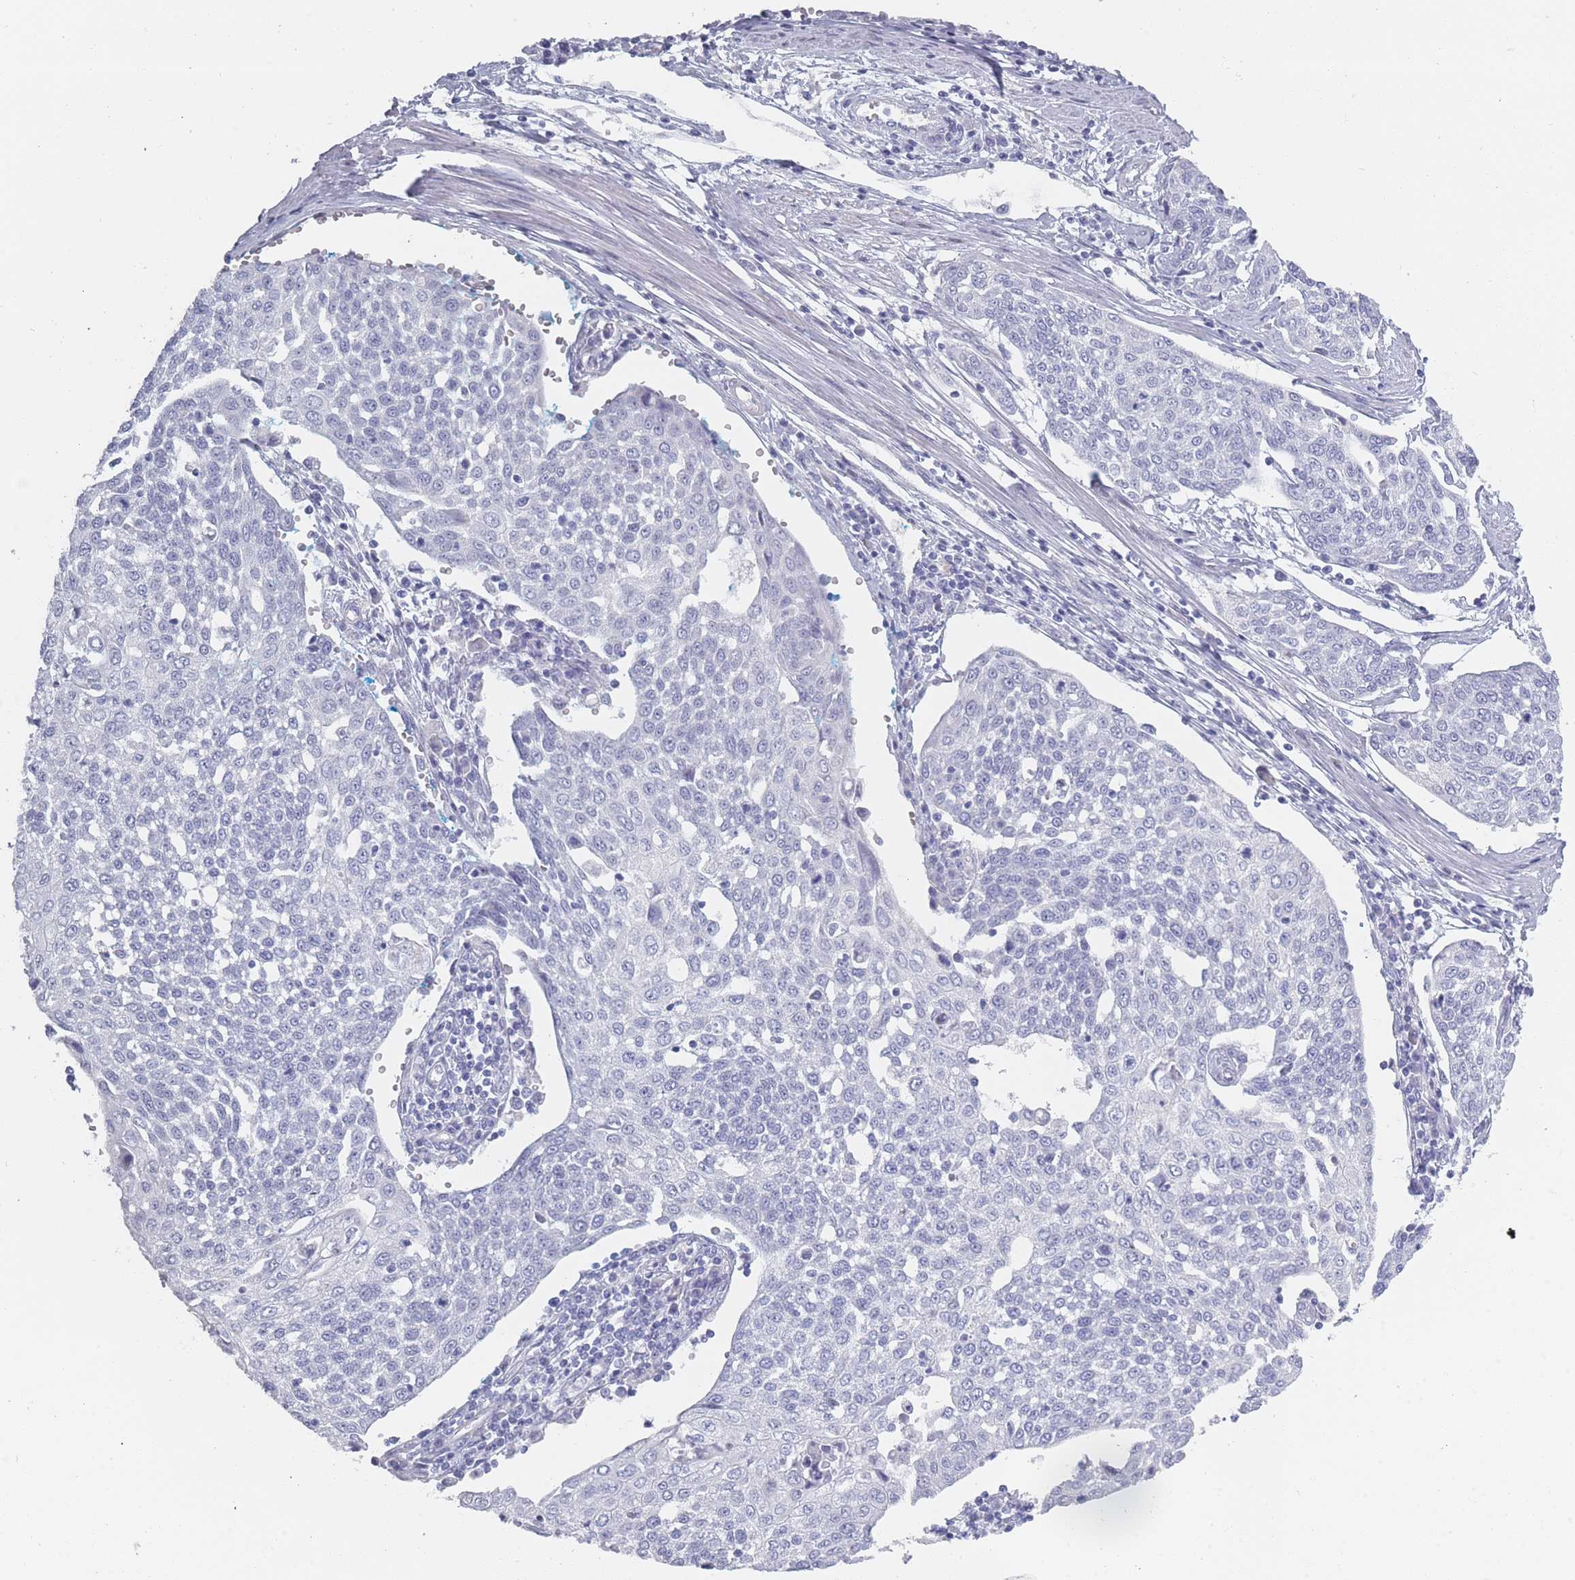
{"staining": {"intensity": "negative", "quantity": "none", "location": "none"}, "tissue": "cervical cancer", "cell_type": "Tumor cells", "image_type": "cancer", "snomed": [{"axis": "morphology", "description": "Squamous cell carcinoma, NOS"}, {"axis": "topography", "description": "Cervix"}], "caption": "Immunohistochemistry (IHC) of cervical cancer (squamous cell carcinoma) displays no expression in tumor cells.", "gene": "ROS1", "patient": {"sex": "female", "age": 34}}